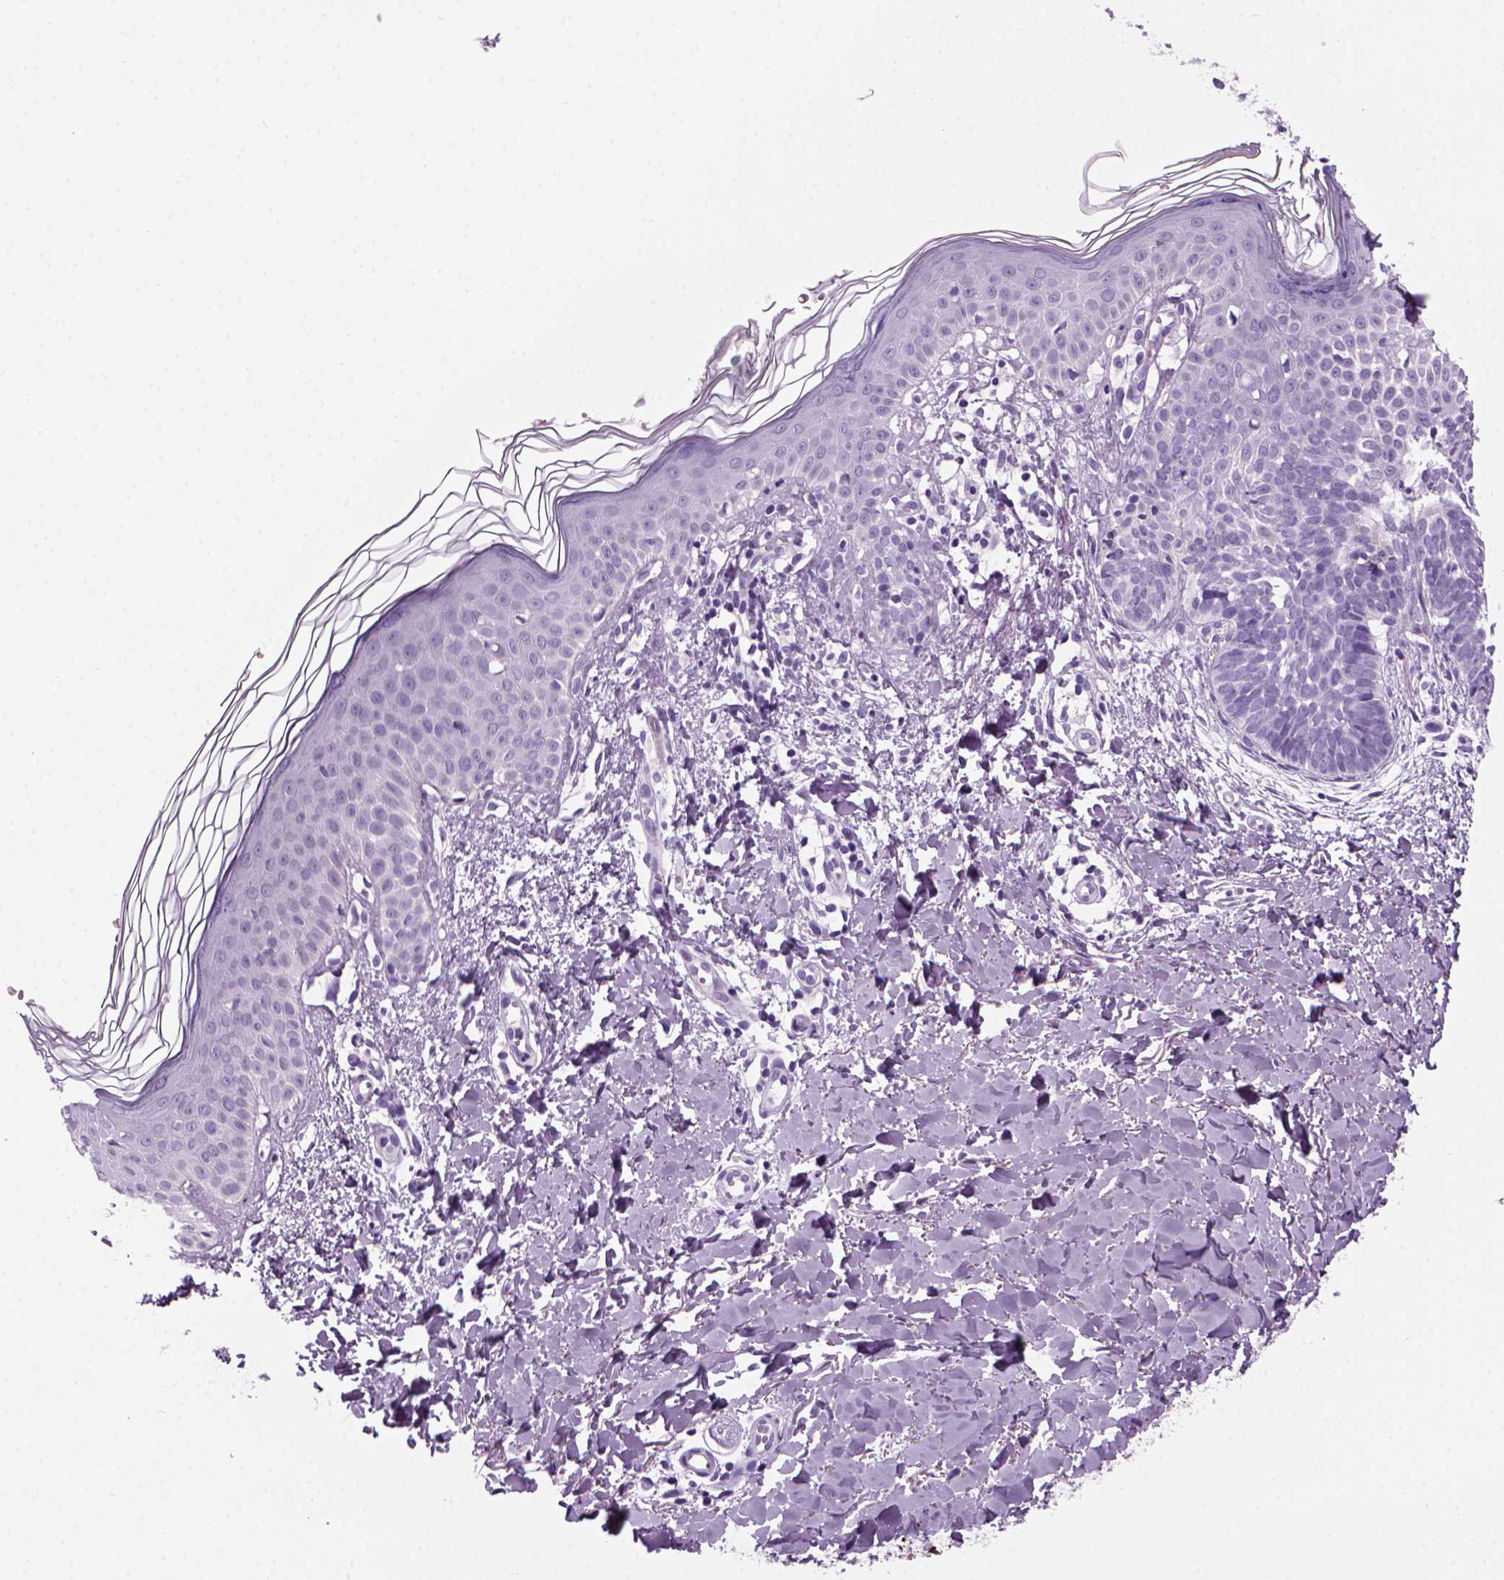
{"staining": {"intensity": "negative", "quantity": "none", "location": "none"}, "tissue": "skin cancer", "cell_type": "Tumor cells", "image_type": "cancer", "snomed": [{"axis": "morphology", "description": "Basal cell carcinoma"}, {"axis": "topography", "description": "Skin"}], "caption": "This image is of skin basal cell carcinoma stained with IHC to label a protein in brown with the nuclei are counter-stained blue. There is no expression in tumor cells.", "gene": "MZB1", "patient": {"sex": "female", "age": 51}}